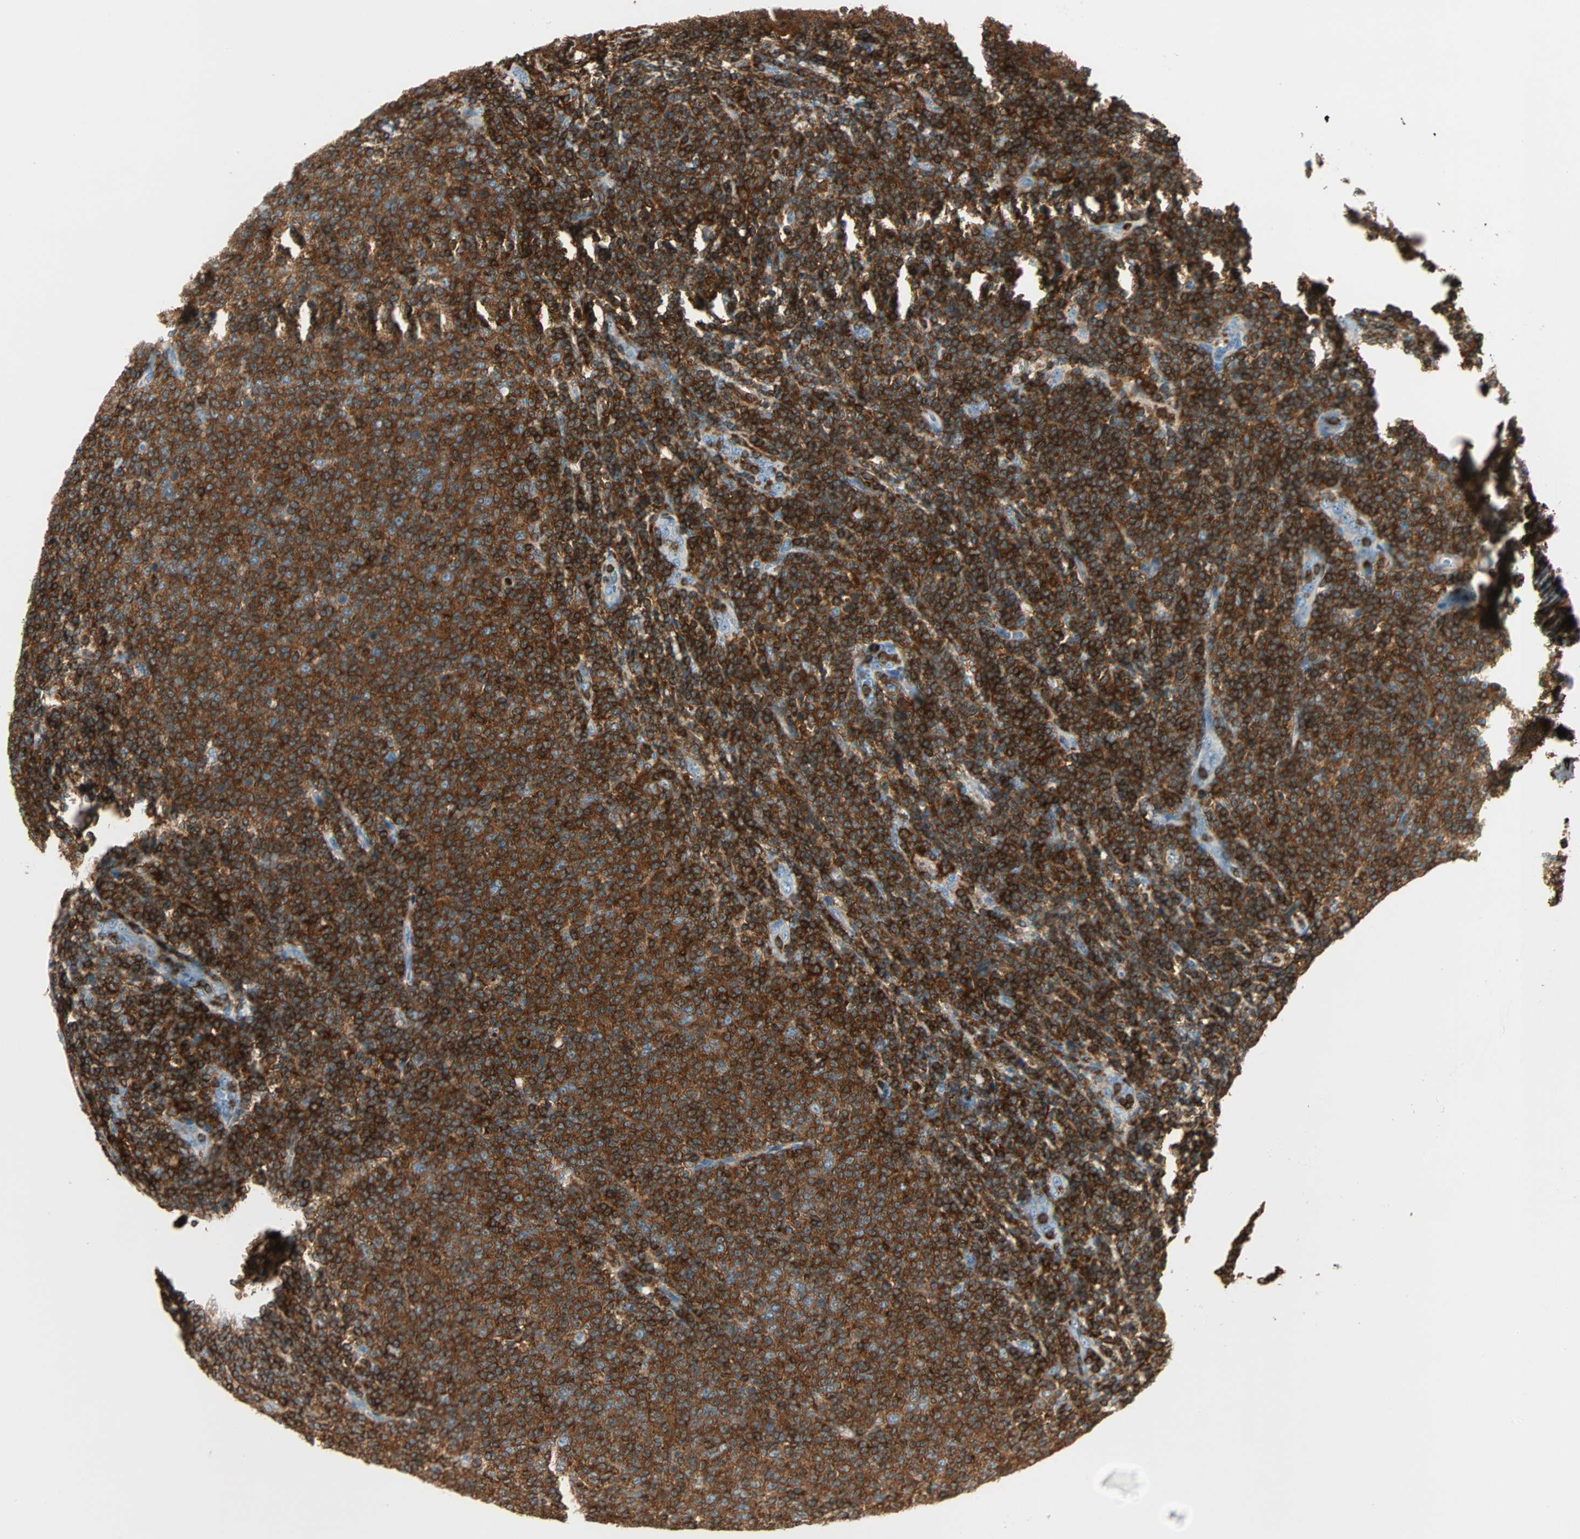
{"staining": {"intensity": "strong", "quantity": ">75%", "location": "cytoplasmic/membranous"}, "tissue": "lymphoma", "cell_type": "Tumor cells", "image_type": "cancer", "snomed": [{"axis": "morphology", "description": "Malignant lymphoma, non-Hodgkin's type, Low grade"}, {"axis": "topography", "description": "Lymph node"}], "caption": "This image exhibits IHC staining of lymphoma, with high strong cytoplasmic/membranous staining in about >75% of tumor cells.", "gene": "FMNL1", "patient": {"sex": "male", "age": 66}}